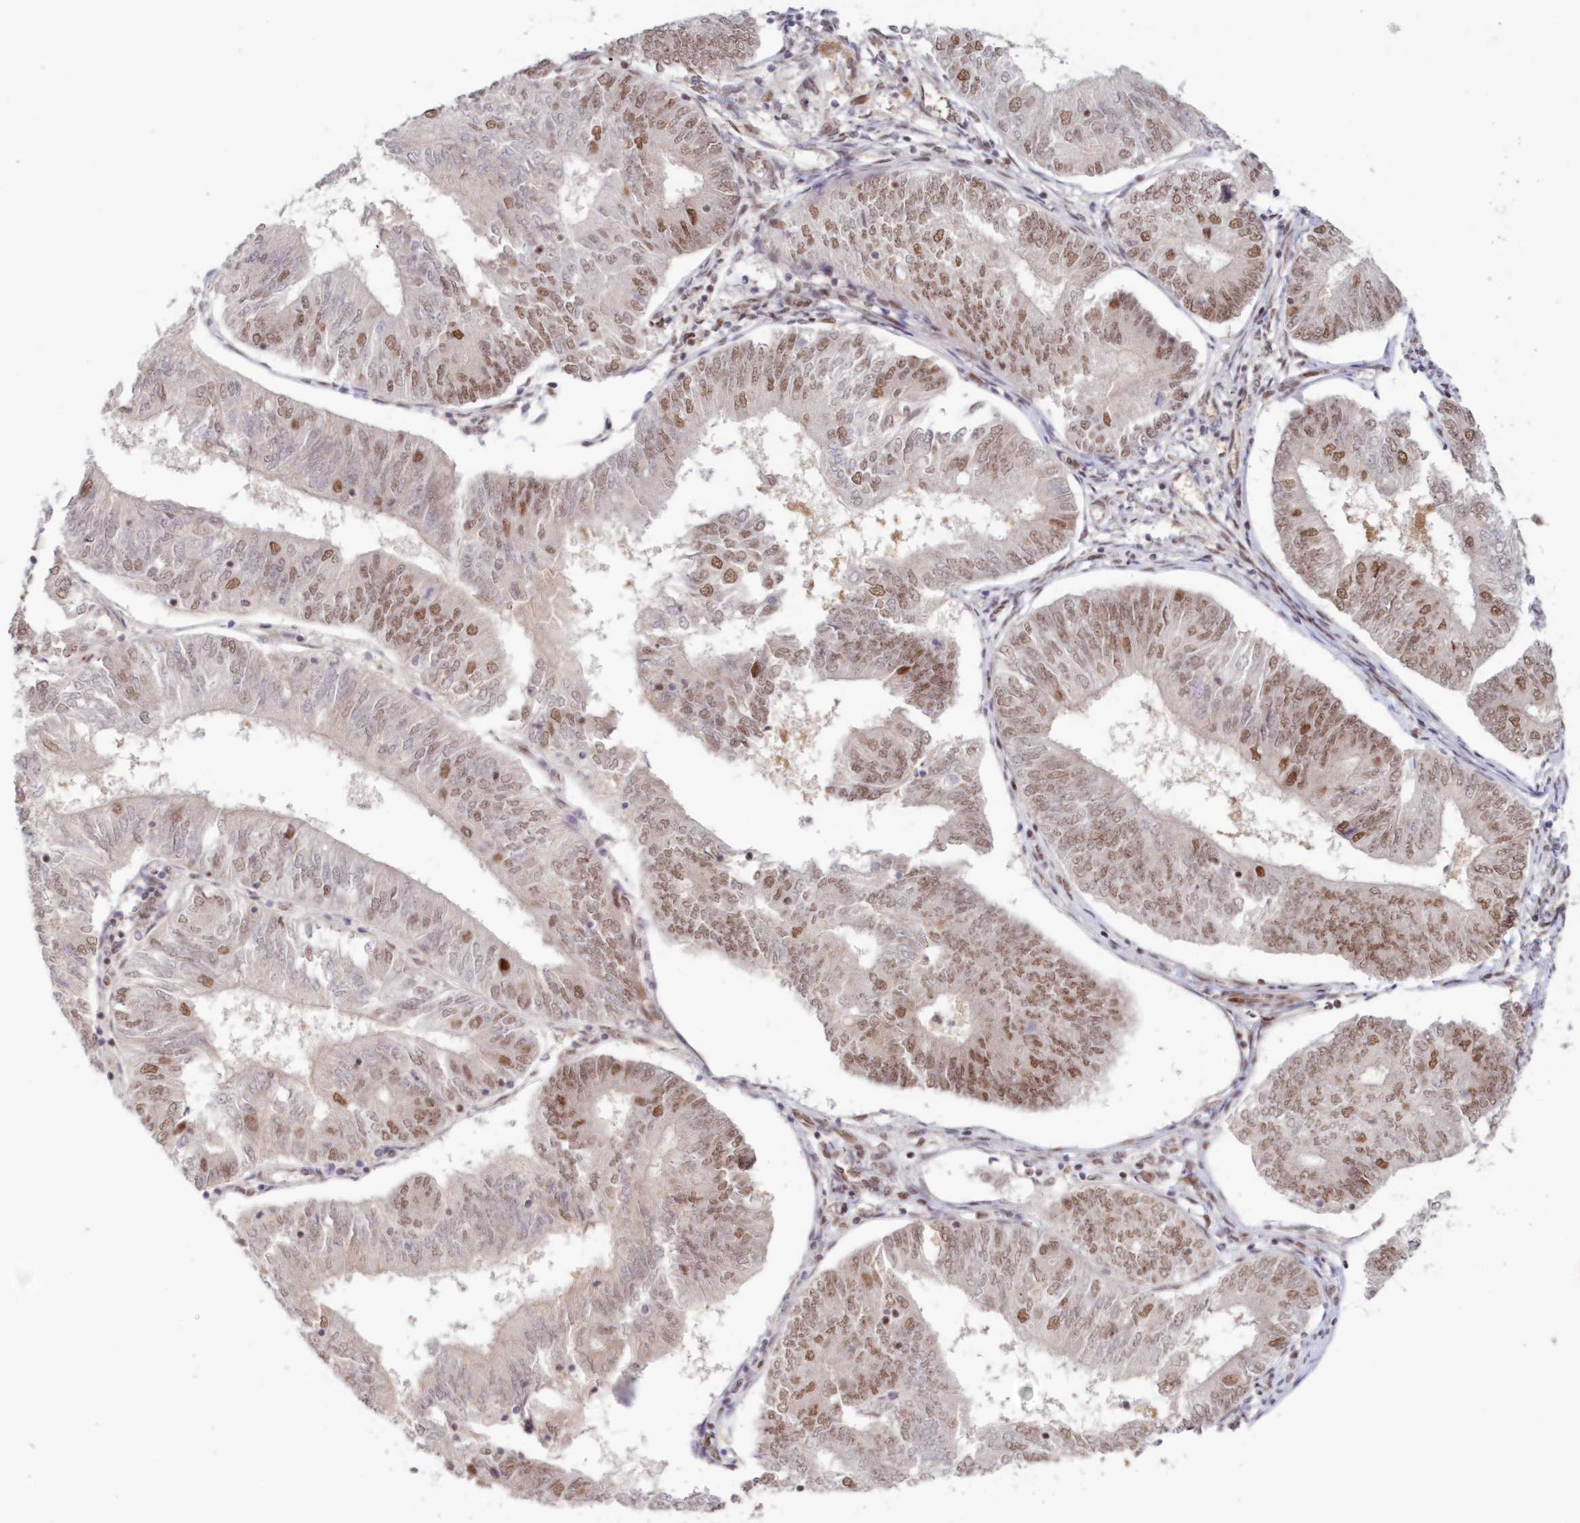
{"staining": {"intensity": "moderate", "quantity": "25%-75%", "location": "nuclear"}, "tissue": "endometrial cancer", "cell_type": "Tumor cells", "image_type": "cancer", "snomed": [{"axis": "morphology", "description": "Adenocarcinoma, NOS"}, {"axis": "topography", "description": "Endometrium"}], "caption": "A photomicrograph of adenocarcinoma (endometrial) stained for a protein reveals moderate nuclear brown staining in tumor cells. Ihc stains the protein of interest in brown and the nuclei are stained blue.", "gene": "NOA1", "patient": {"sex": "female", "age": 58}}